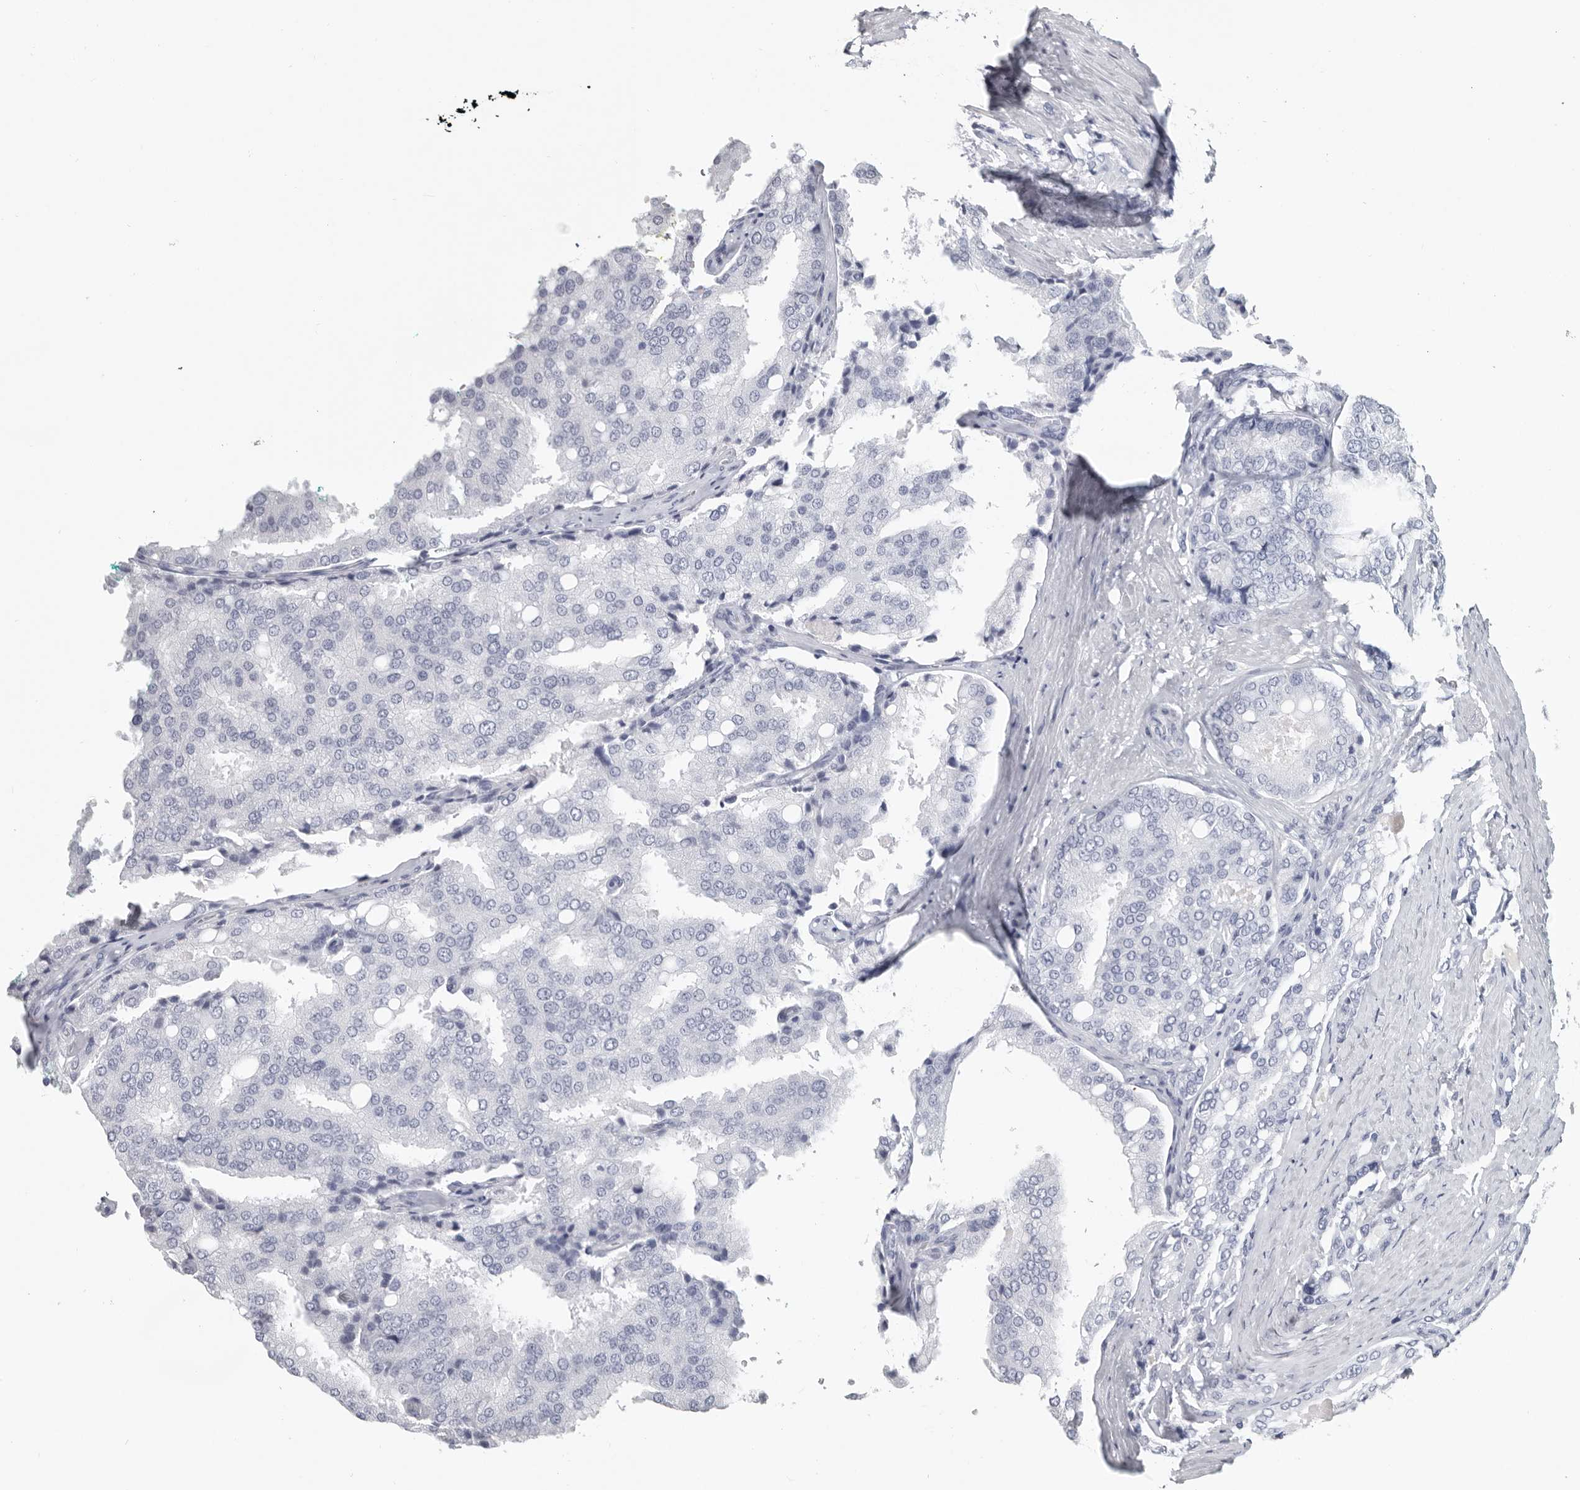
{"staining": {"intensity": "negative", "quantity": "none", "location": "none"}, "tissue": "prostate cancer", "cell_type": "Tumor cells", "image_type": "cancer", "snomed": [{"axis": "morphology", "description": "Adenocarcinoma, High grade"}, {"axis": "topography", "description": "Prostate"}], "caption": "Image shows no protein positivity in tumor cells of prostate adenocarcinoma (high-grade) tissue.", "gene": "WRAP73", "patient": {"sex": "male", "age": 50}}